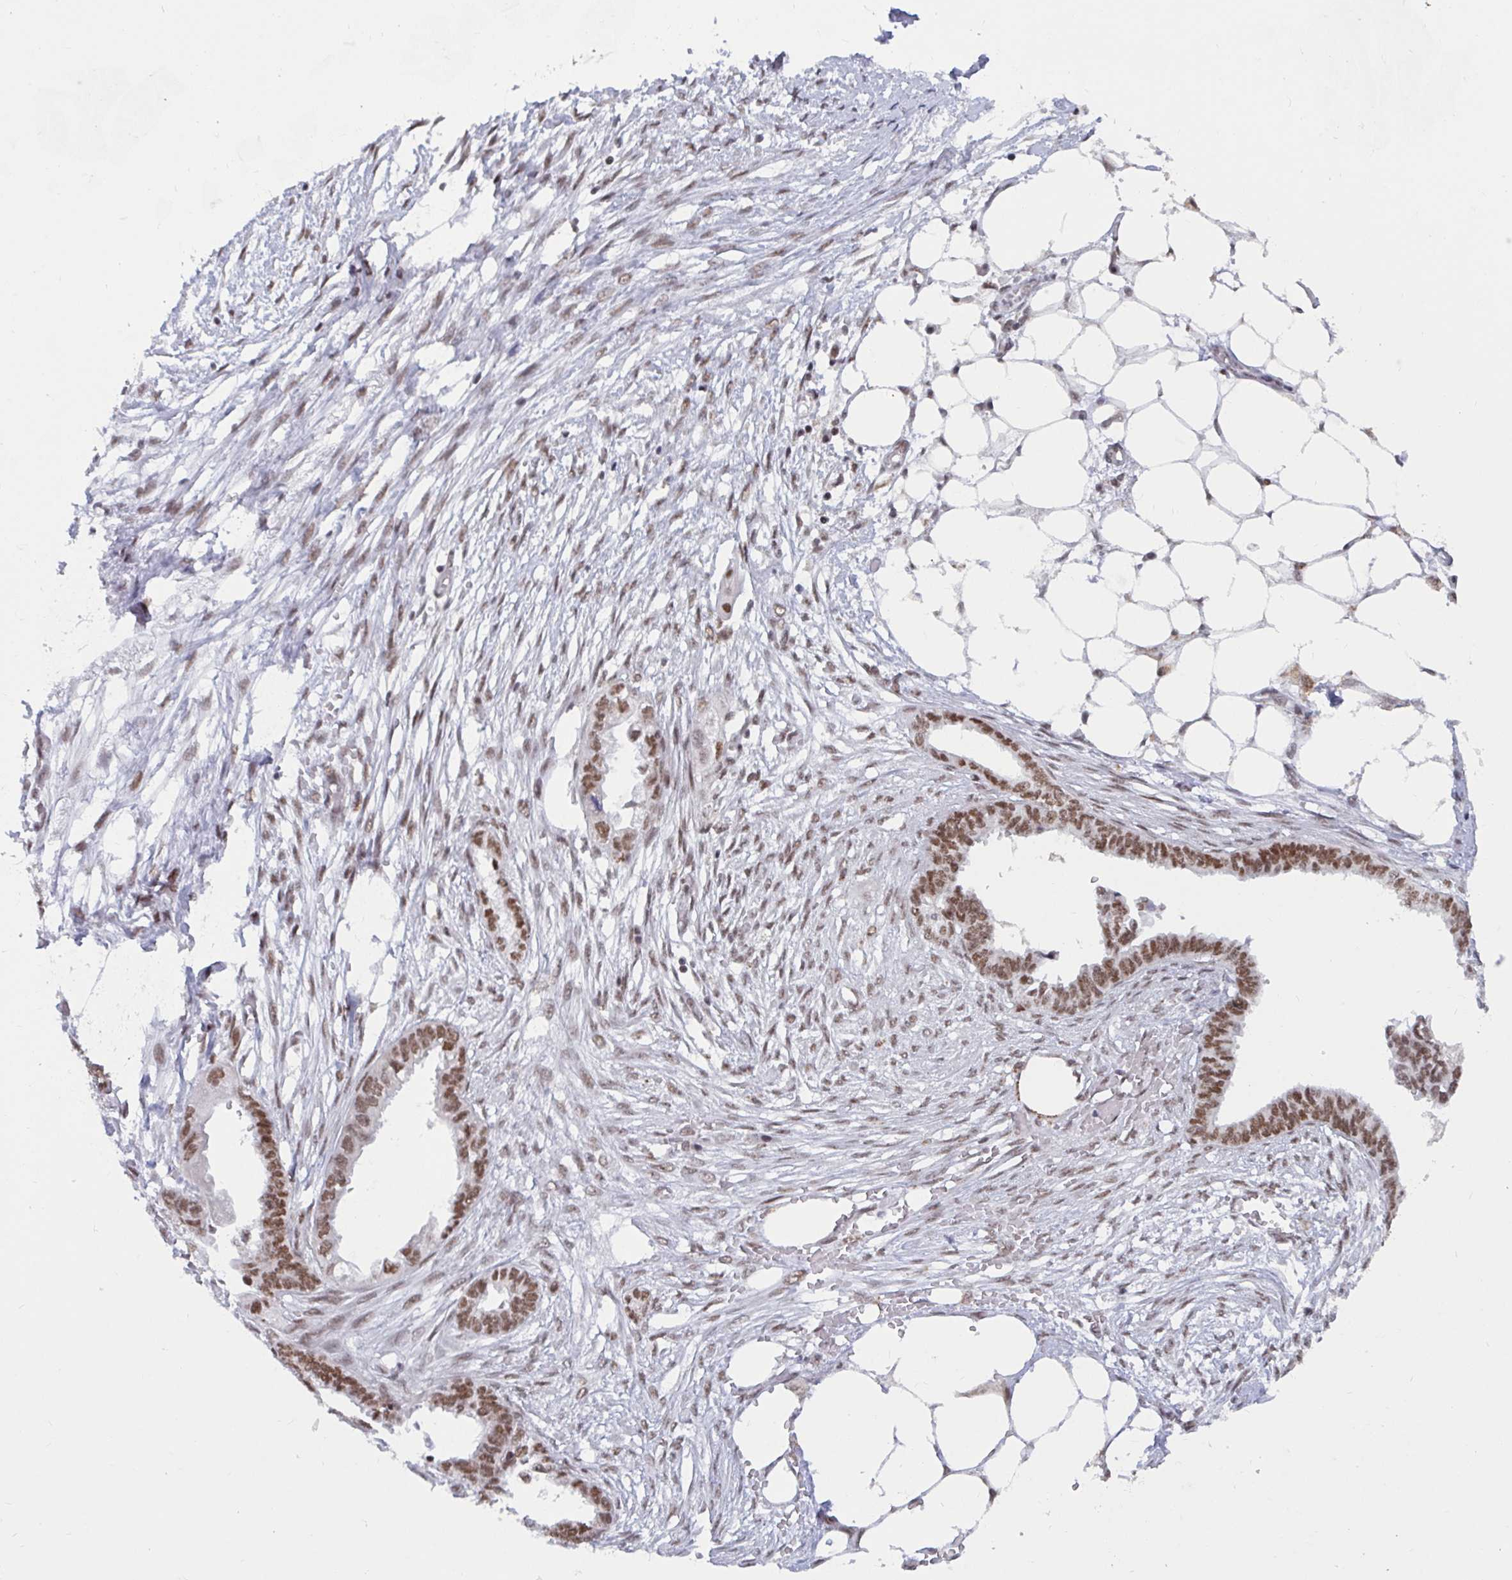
{"staining": {"intensity": "moderate", "quantity": ">75%", "location": "nuclear"}, "tissue": "endometrial cancer", "cell_type": "Tumor cells", "image_type": "cancer", "snomed": [{"axis": "morphology", "description": "Adenocarcinoma, NOS"}, {"axis": "morphology", "description": "Adenocarcinoma, metastatic, NOS"}, {"axis": "topography", "description": "Adipose tissue"}, {"axis": "topography", "description": "Endometrium"}], "caption": "This image demonstrates IHC staining of endometrial cancer (metastatic adenocarcinoma), with medium moderate nuclear staining in about >75% of tumor cells.", "gene": "PHF10", "patient": {"sex": "female", "age": 67}}